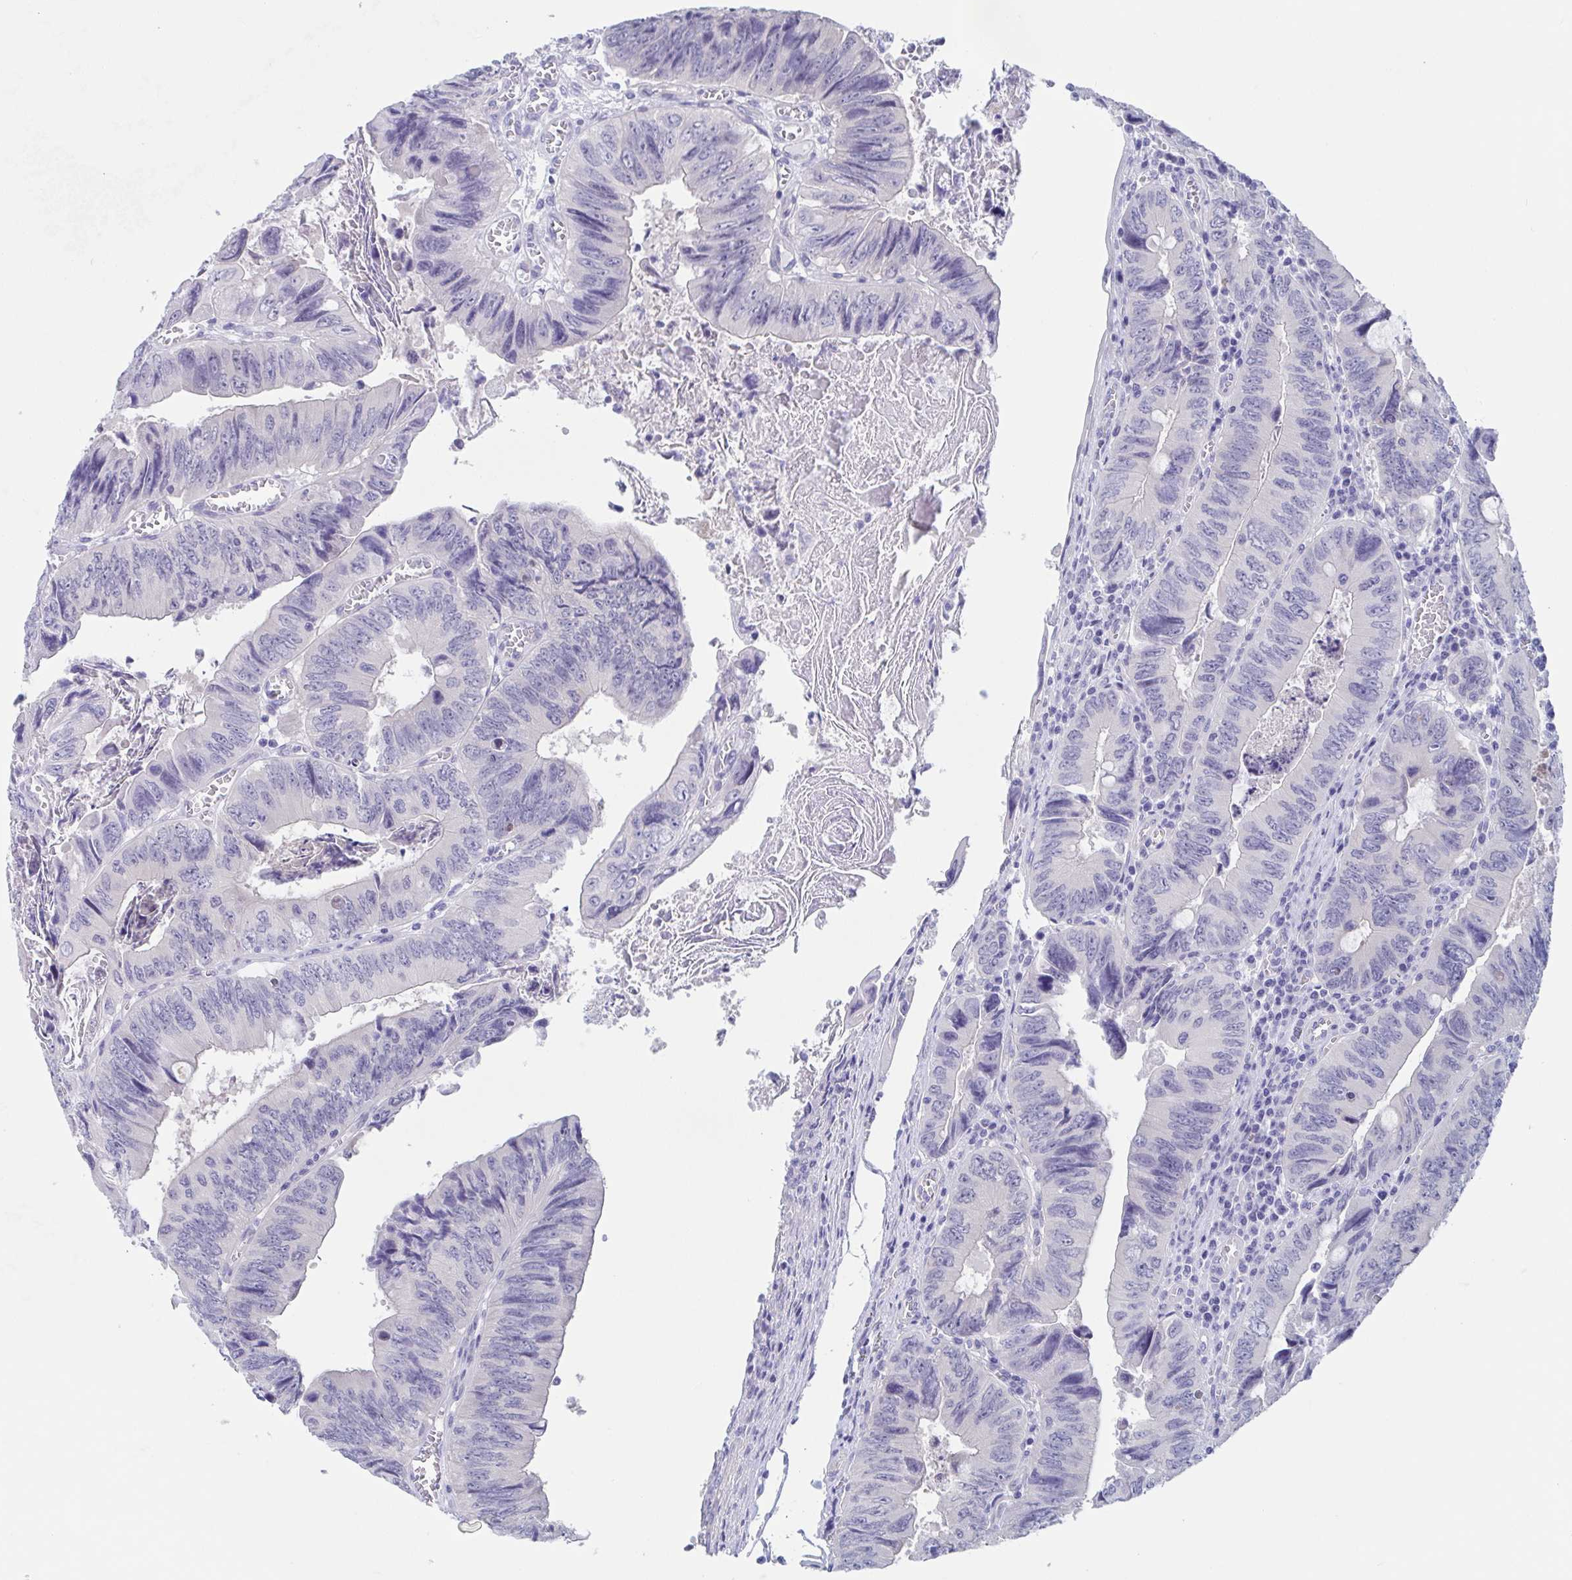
{"staining": {"intensity": "negative", "quantity": "none", "location": "none"}, "tissue": "colorectal cancer", "cell_type": "Tumor cells", "image_type": "cancer", "snomed": [{"axis": "morphology", "description": "Adenocarcinoma, NOS"}, {"axis": "topography", "description": "Colon"}], "caption": "This histopathology image is of colorectal cancer stained with immunohistochemistry to label a protein in brown with the nuclei are counter-stained blue. There is no positivity in tumor cells.", "gene": "TEX12", "patient": {"sex": "female", "age": 84}}